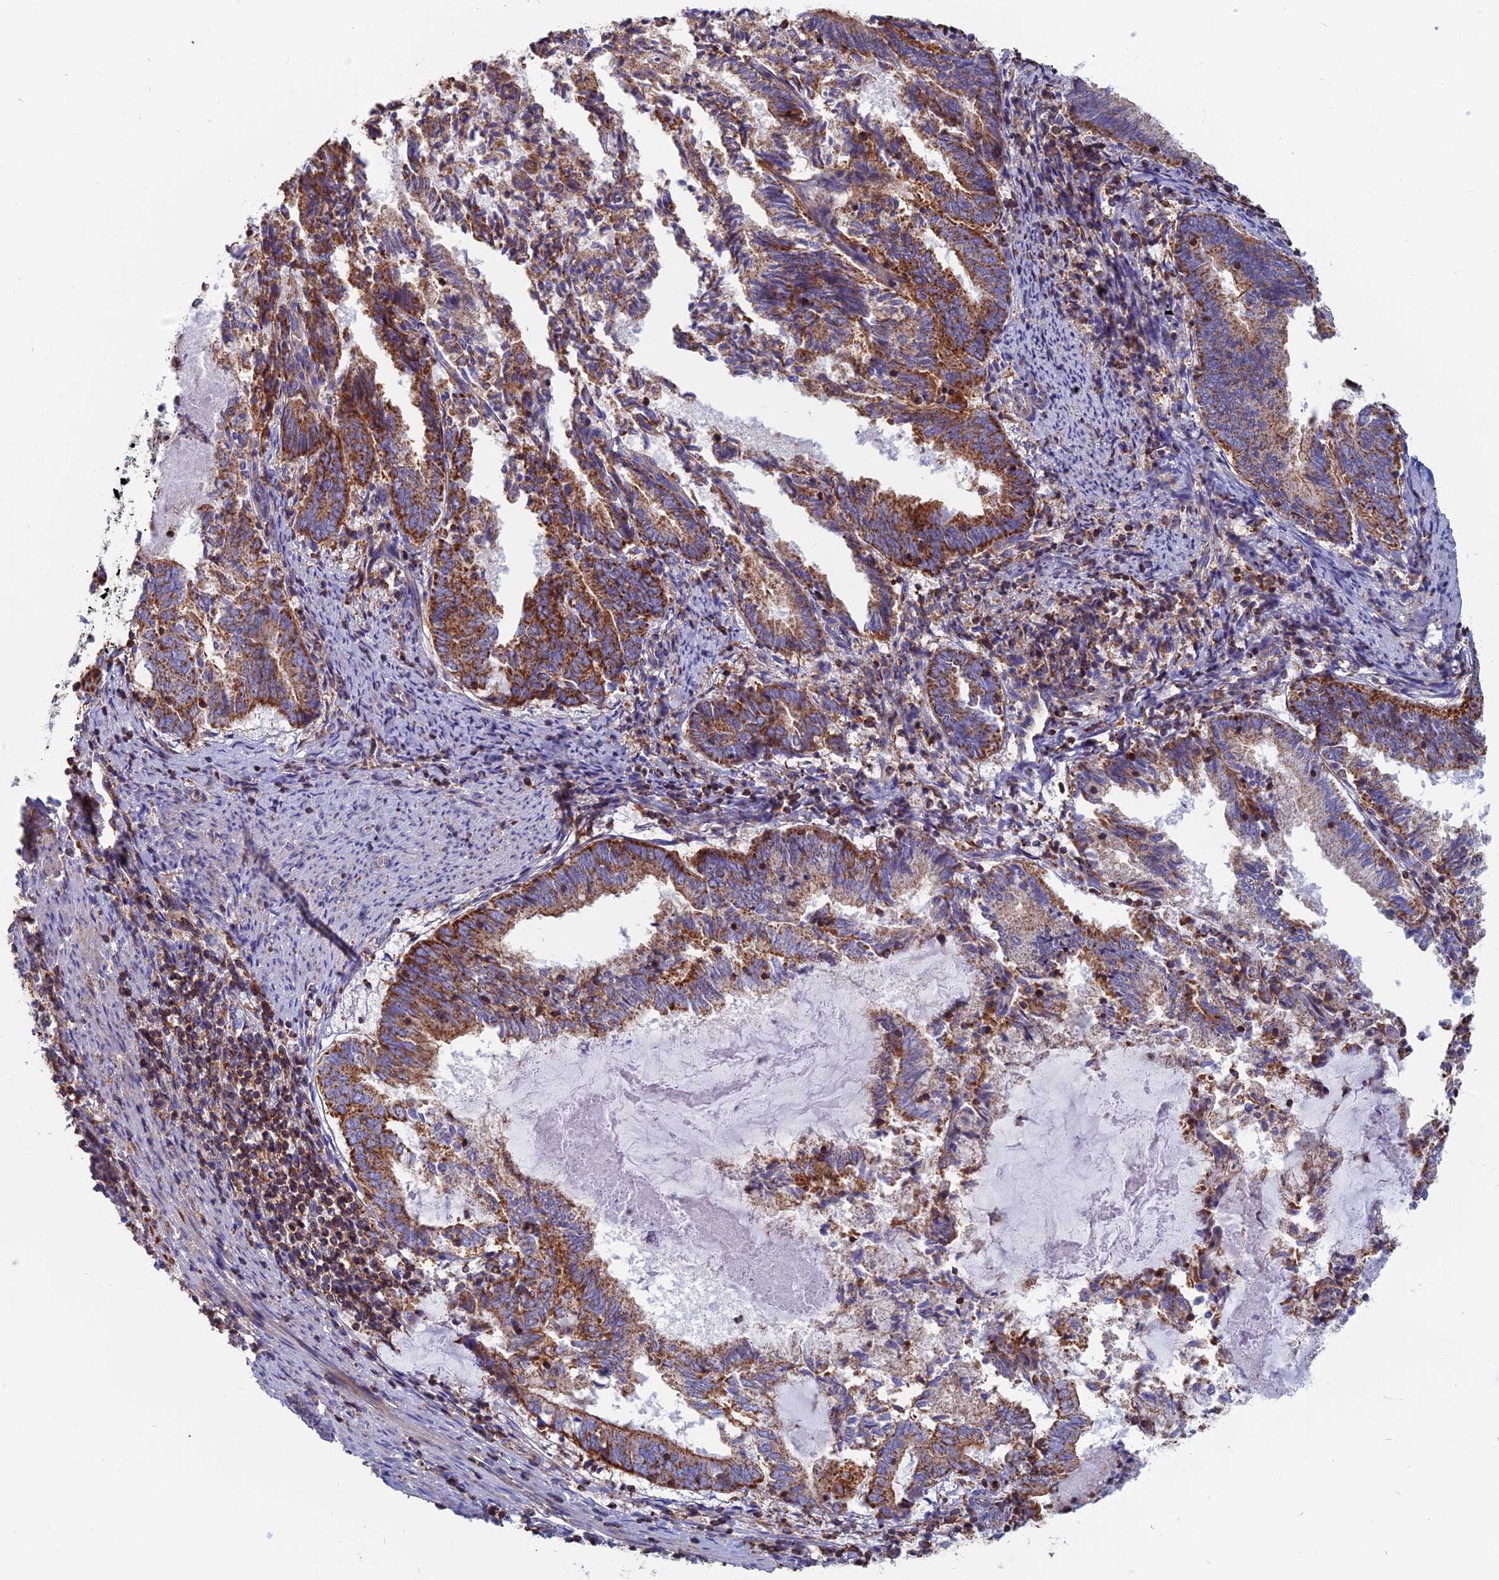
{"staining": {"intensity": "strong", "quantity": ">75%", "location": "cytoplasmic/membranous"}, "tissue": "endometrial cancer", "cell_type": "Tumor cells", "image_type": "cancer", "snomed": [{"axis": "morphology", "description": "Adenocarcinoma, NOS"}, {"axis": "topography", "description": "Endometrium"}], "caption": "There is high levels of strong cytoplasmic/membranous positivity in tumor cells of endometrial cancer, as demonstrated by immunohistochemical staining (brown color).", "gene": "HSD17B8", "patient": {"sex": "female", "age": 80}}